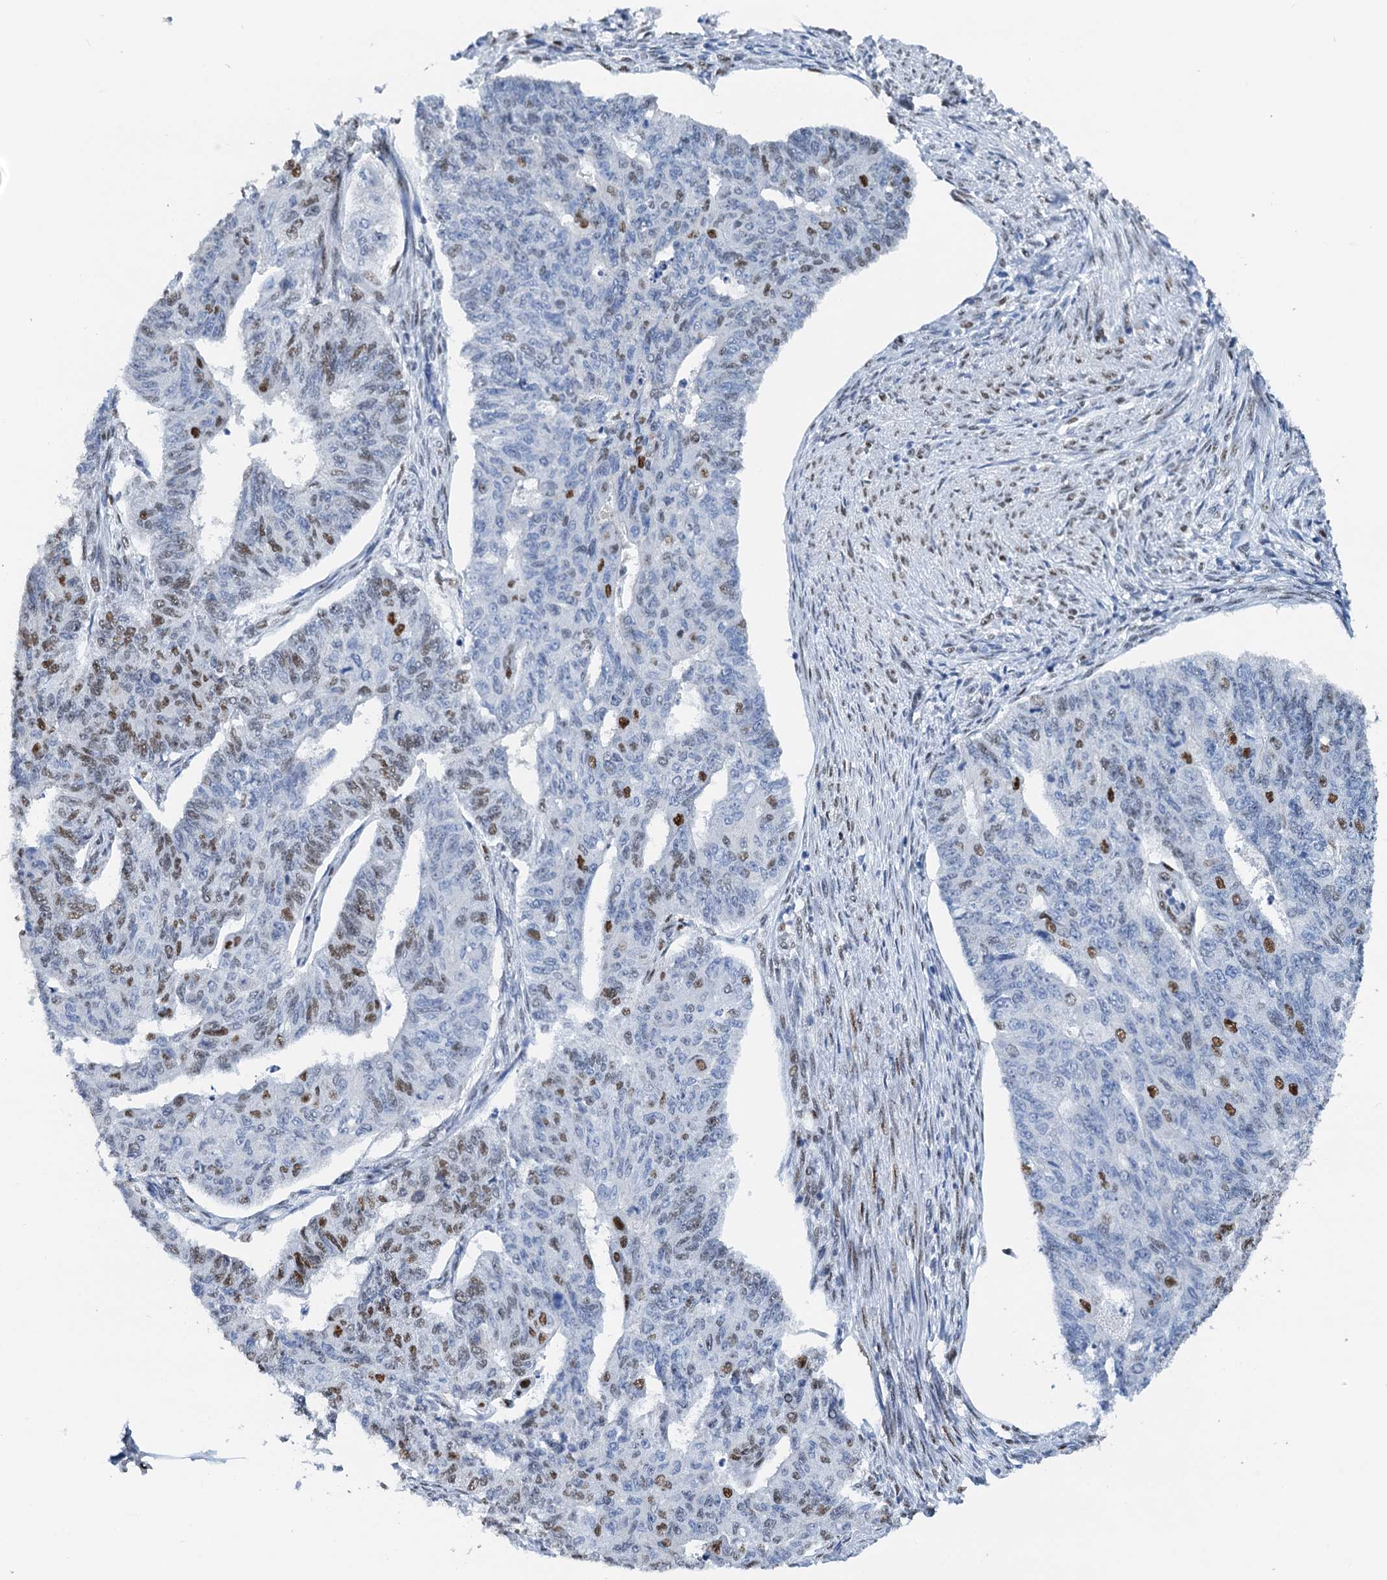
{"staining": {"intensity": "moderate", "quantity": "25%-75%", "location": "nuclear"}, "tissue": "endometrial cancer", "cell_type": "Tumor cells", "image_type": "cancer", "snomed": [{"axis": "morphology", "description": "Adenocarcinoma, NOS"}, {"axis": "topography", "description": "Endometrium"}], "caption": "Protein expression analysis of human endometrial cancer (adenocarcinoma) reveals moderate nuclear positivity in about 25%-75% of tumor cells.", "gene": "SLTM", "patient": {"sex": "female", "age": 32}}